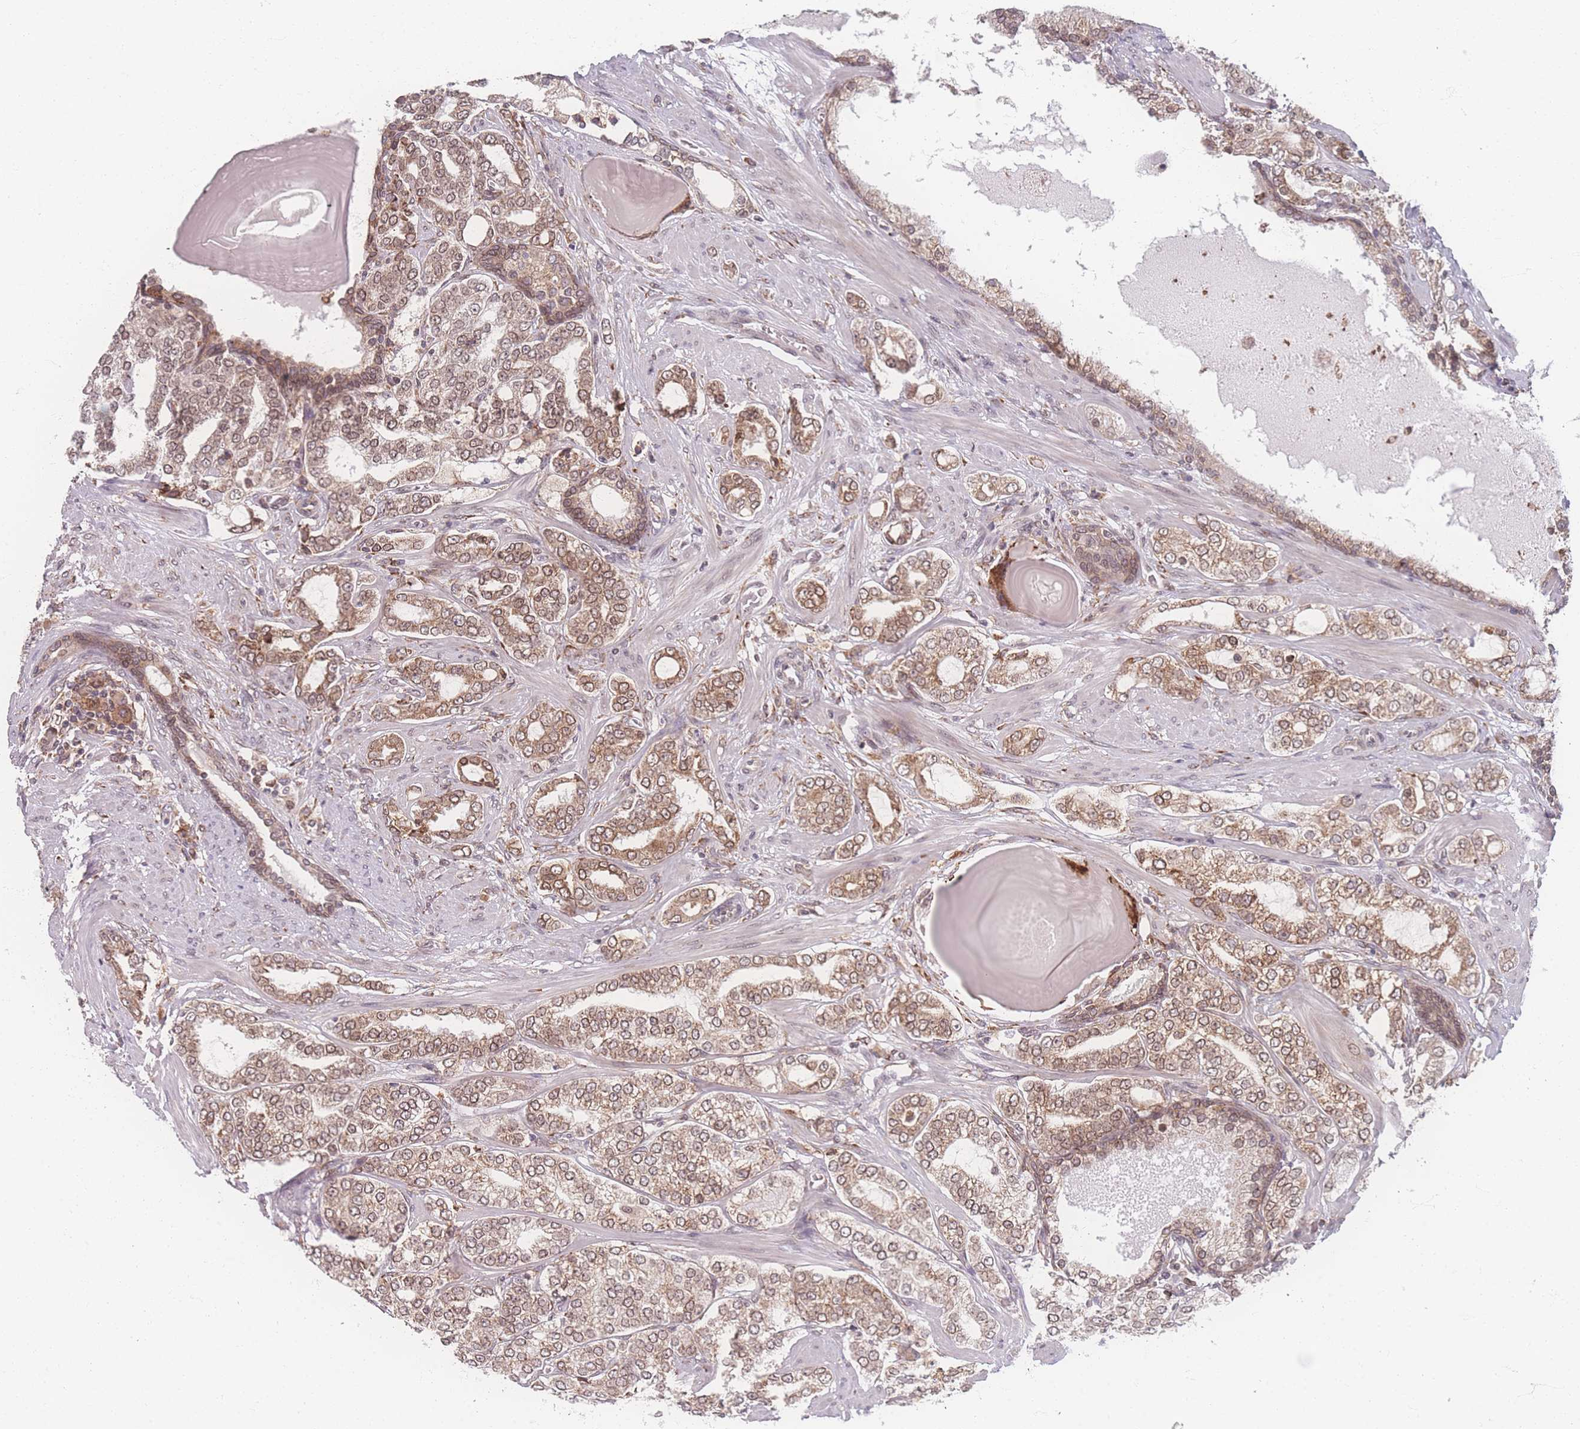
{"staining": {"intensity": "weak", "quantity": "25%-75%", "location": "cytoplasmic/membranous,nuclear"}, "tissue": "prostate cancer", "cell_type": "Tumor cells", "image_type": "cancer", "snomed": [{"axis": "morphology", "description": "Adenocarcinoma, High grade"}, {"axis": "topography", "description": "Prostate"}], "caption": "Protein expression by immunohistochemistry (IHC) reveals weak cytoplasmic/membranous and nuclear staining in approximately 25%-75% of tumor cells in prostate cancer. (DAB = brown stain, brightfield microscopy at high magnification).", "gene": "ZC3H13", "patient": {"sex": "male", "age": 64}}